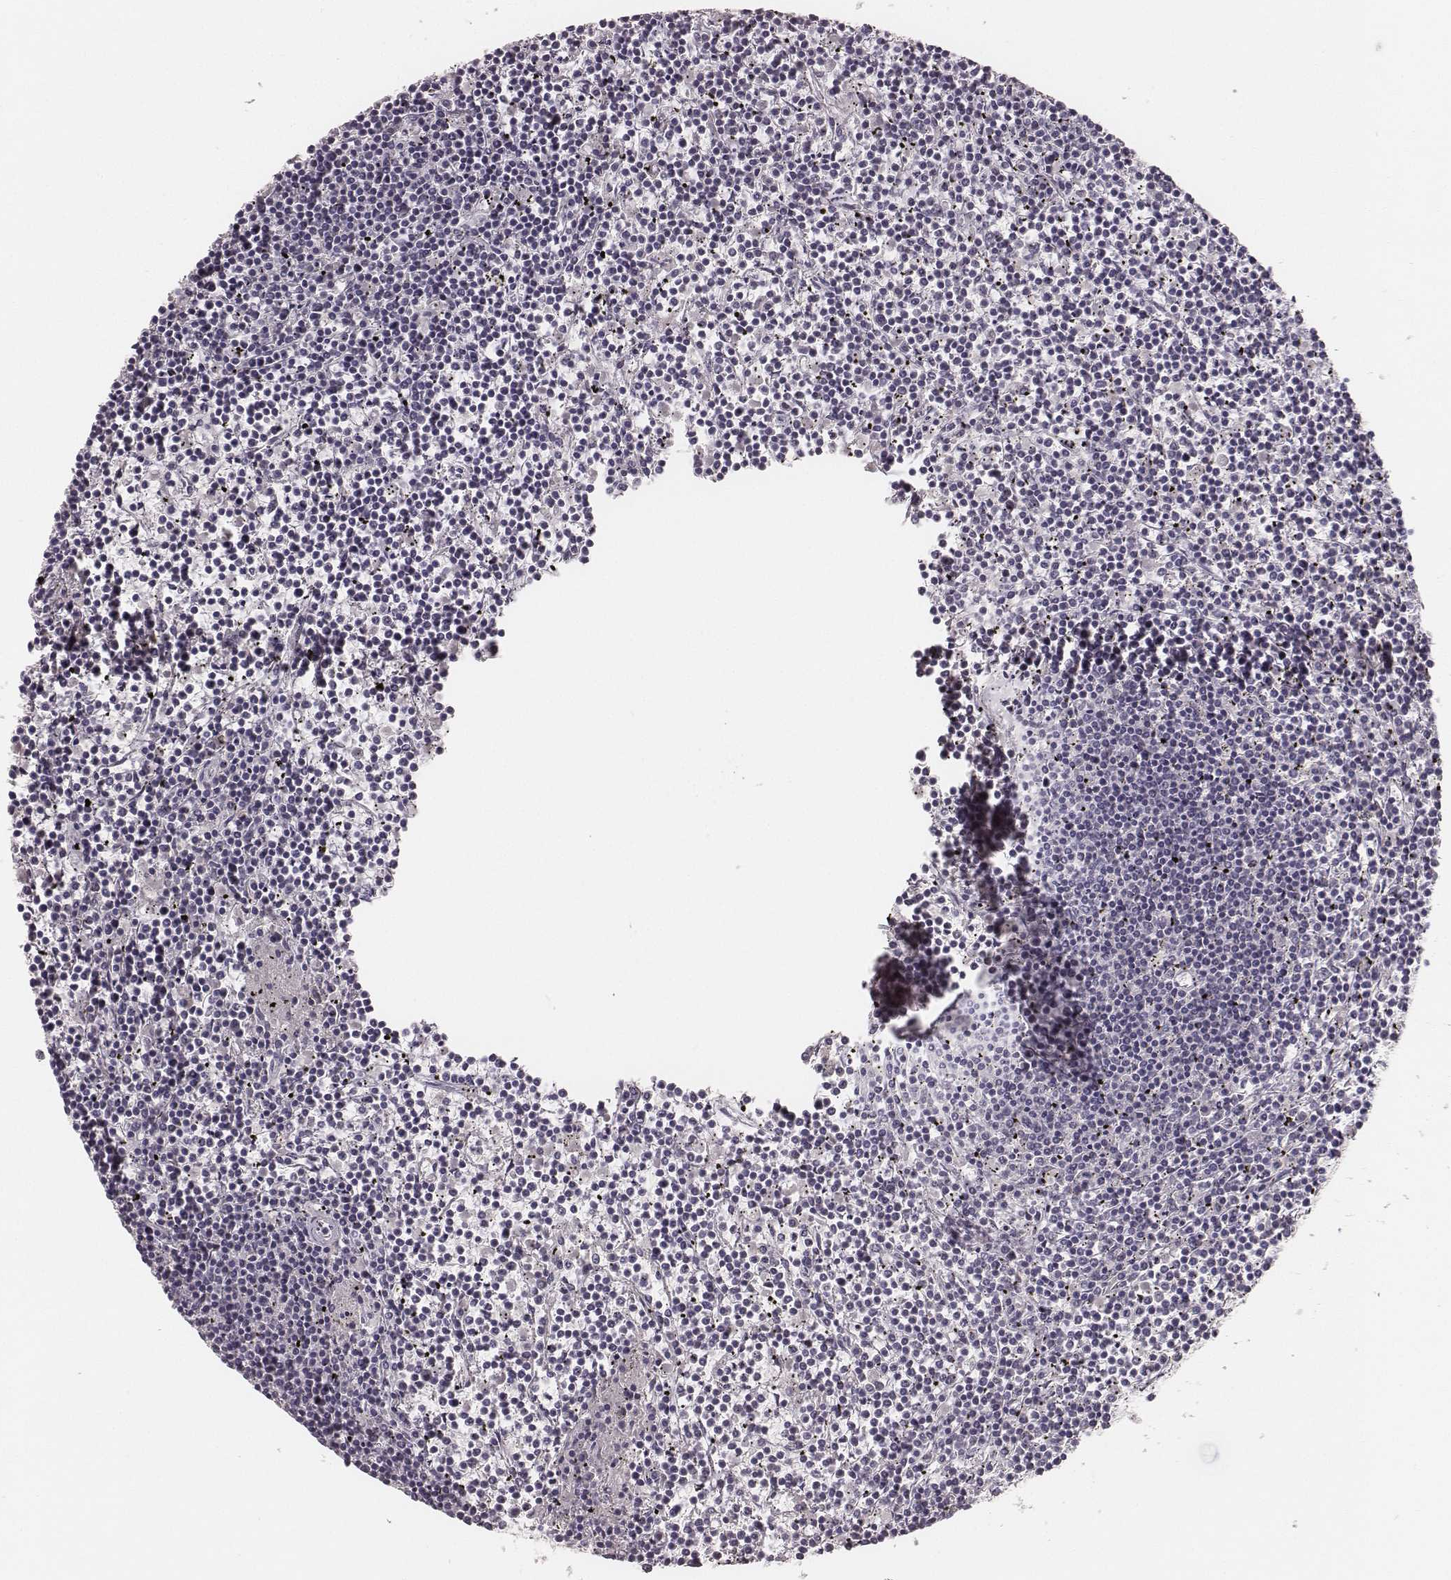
{"staining": {"intensity": "negative", "quantity": "none", "location": "none"}, "tissue": "lymphoma", "cell_type": "Tumor cells", "image_type": "cancer", "snomed": [{"axis": "morphology", "description": "Malignant lymphoma, non-Hodgkin's type, Low grade"}, {"axis": "topography", "description": "Spleen"}], "caption": "DAB (3,3'-diaminobenzidine) immunohistochemical staining of human lymphoma exhibits no significant positivity in tumor cells. (DAB (3,3'-diaminobenzidine) immunohistochemistry (IHC), high magnification).", "gene": "LY6K", "patient": {"sex": "female", "age": 19}}